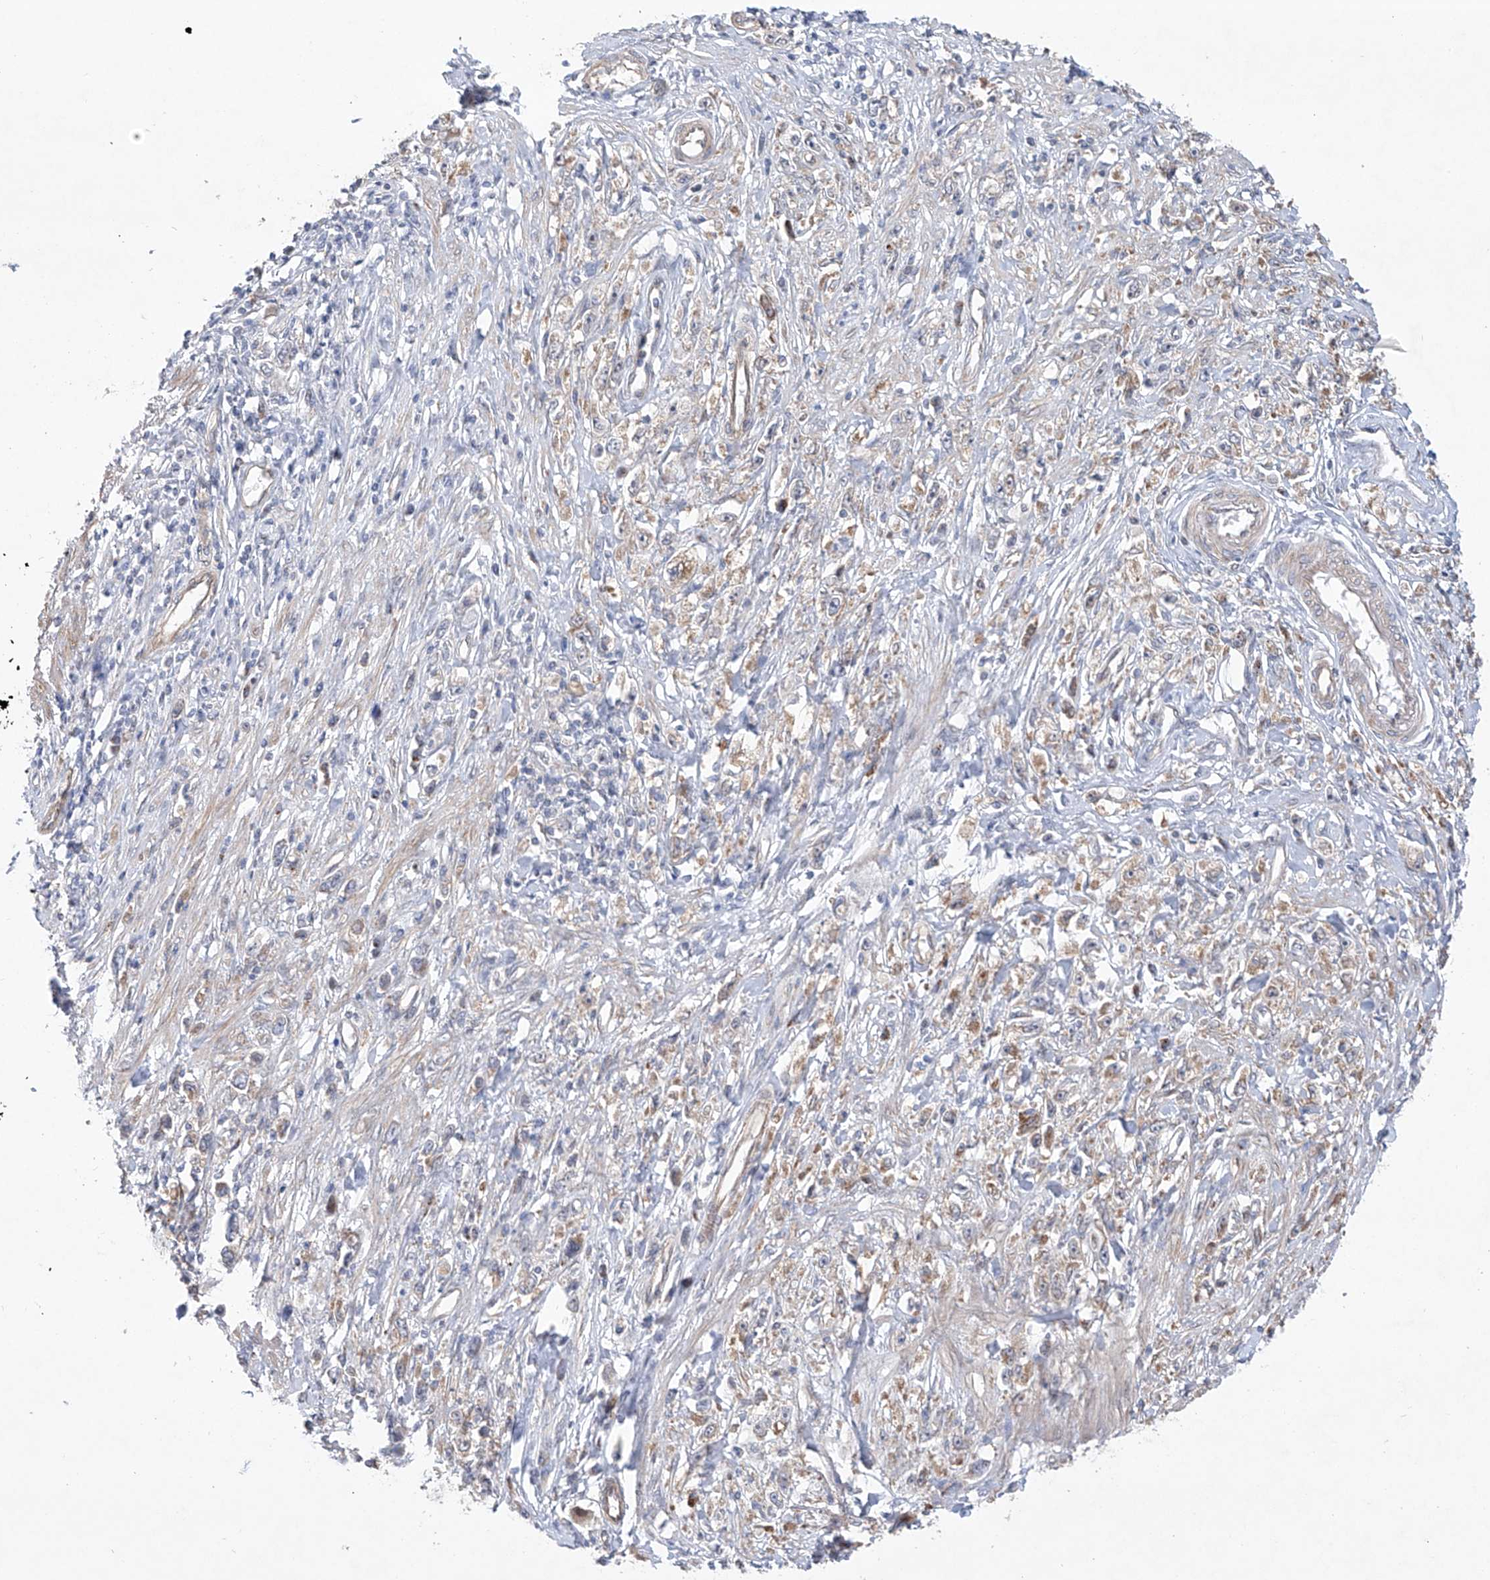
{"staining": {"intensity": "weak", "quantity": "<25%", "location": "cytoplasmic/membranous"}, "tissue": "stomach cancer", "cell_type": "Tumor cells", "image_type": "cancer", "snomed": [{"axis": "morphology", "description": "Adenocarcinoma, NOS"}, {"axis": "topography", "description": "Stomach"}], "caption": "Immunohistochemistry (IHC) histopathology image of neoplastic tissue: stomach cancer stained with DAB demonstrates no significant protein positivity in tumor cells.", "gene": "KLC4", "patient": {"sex": "female", "age": 59}}